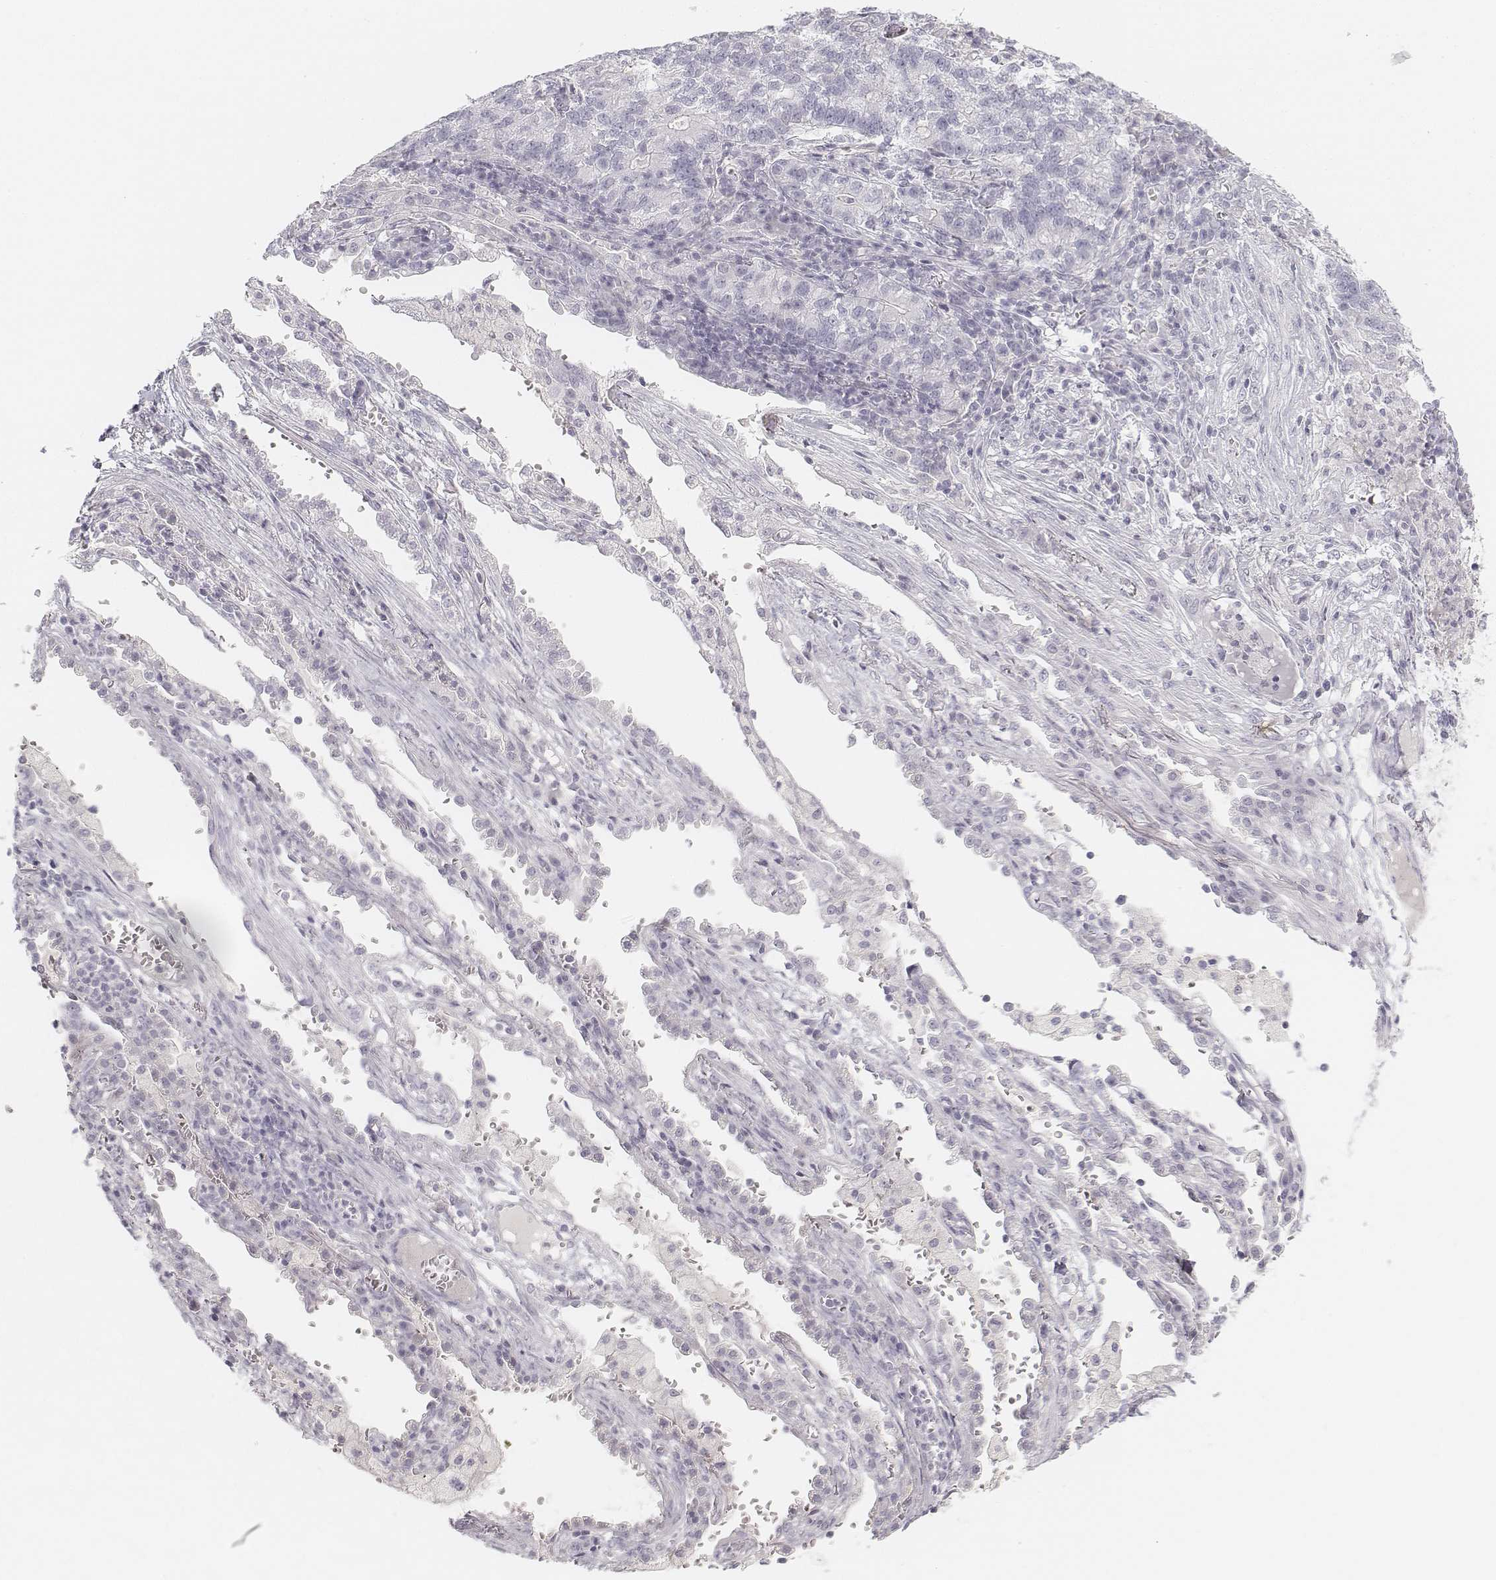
{"staining": {"intensity": "negative", "quantity": "none", "location": "none"}, "tissue": "lung cancer", "cell_type": "Tumor cells", "image_type": "cancer", "snomed": [{"axis": "morphology", "description": "Adenocarcinoma, NOS"}, {"axis": "topography", "description": "Lung"}], "caption": "Tumor cells are negative for brown protein staining in adenocarcinoma (lung). The staining is performed using DAB (3,3'-diaminobenzidine) brown chromogen with nuclei counter-stained in using hematoxylin.", "gene": "DSG4", "patient": {"sex": "male", "age": 57}}